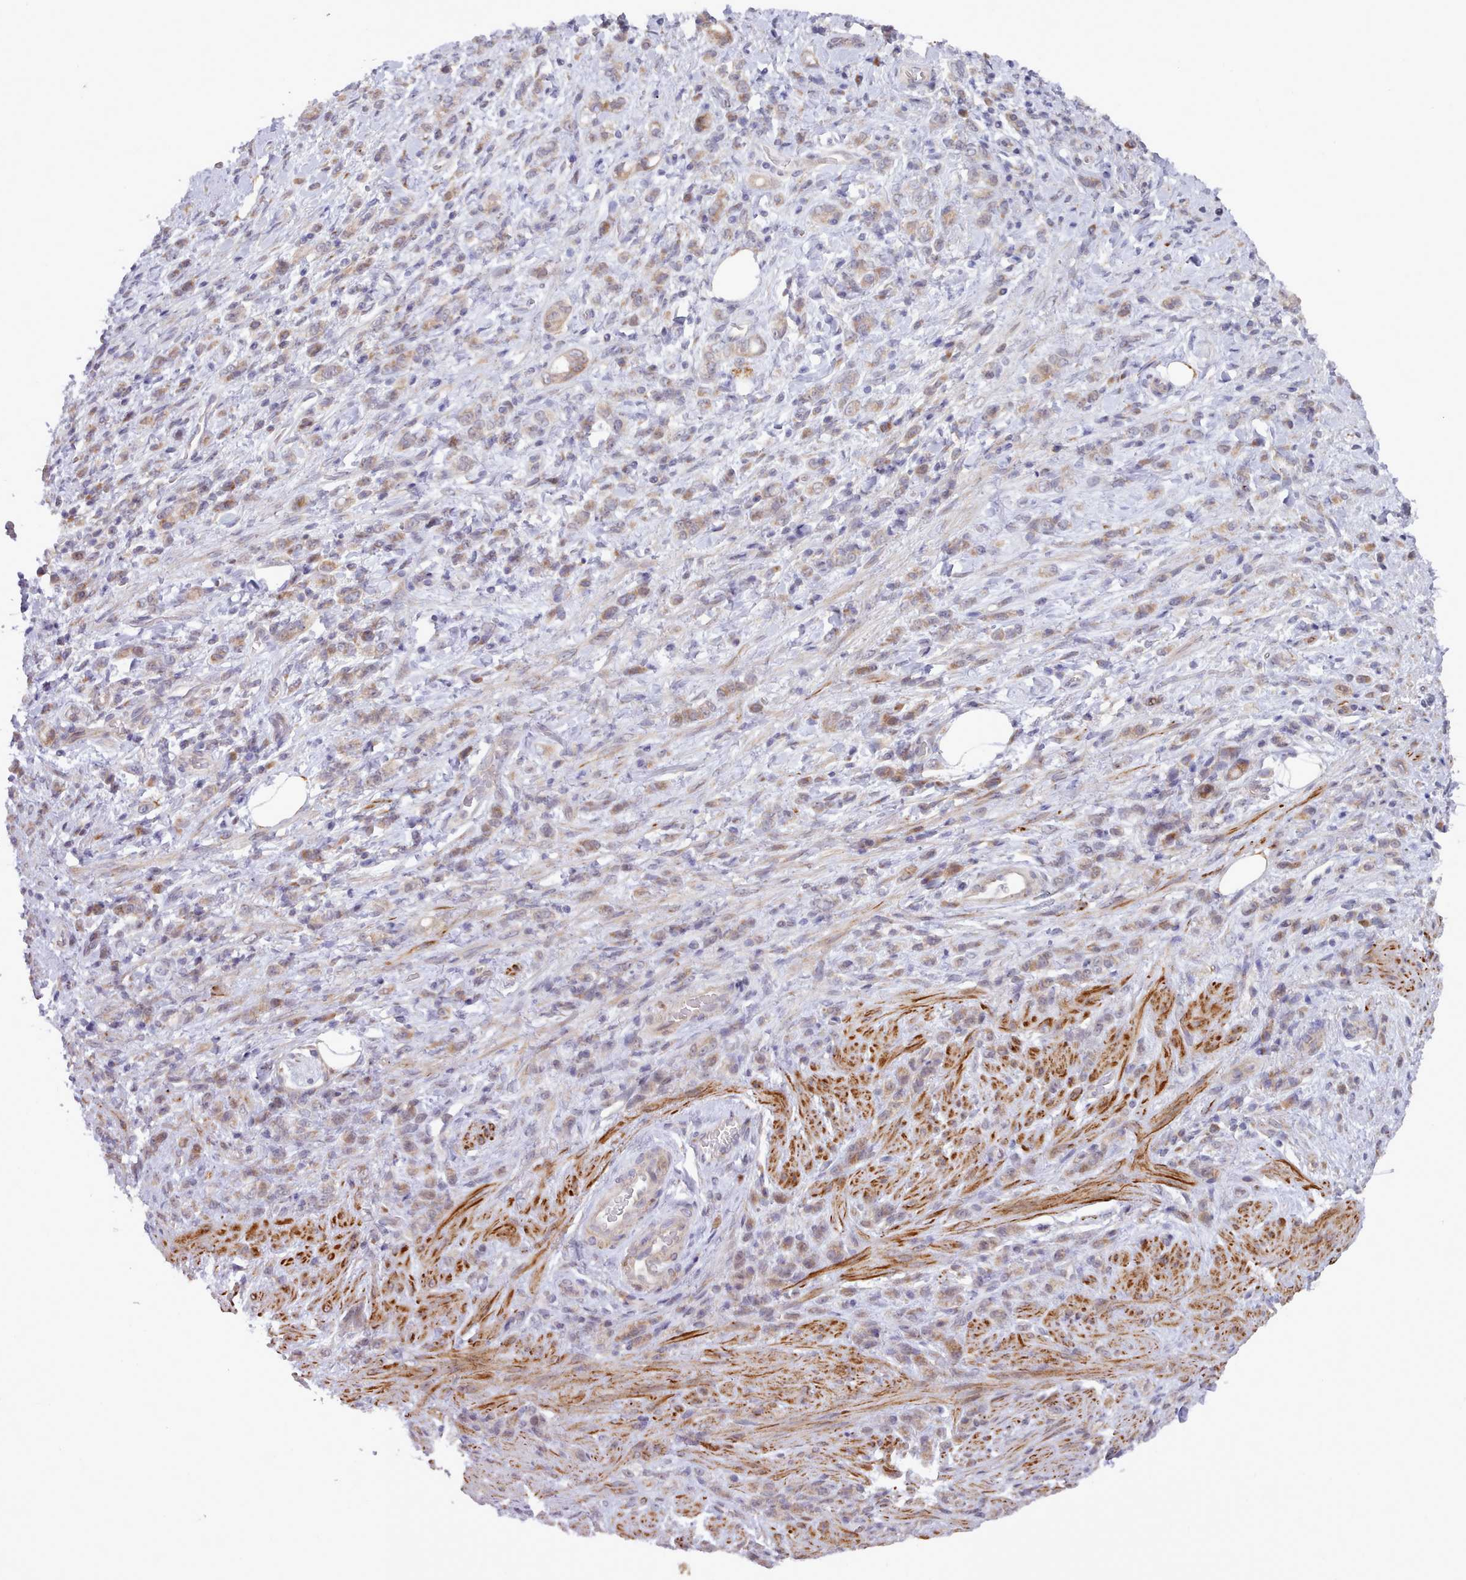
{"staining": {"intensity": "weak", "quantity": "25%-75%", "location": "cytoplasmic/membranous"}, "tissue": "stomach cancer", "cell_type": "Tumor cells", "image_type": "cancer", "snomed": [{"axis": "morphology", "description": "Adenocarcinoma, NOS"}, {"axis": "topography", "description": "Stomach"}], "caption": "Human stomach cancer (adenocarcinoma) stained with a protein marker reveals weak staining in tumor cells.", "gene": "TRIM26", "patient": {"sex": "male", "age": 77}}